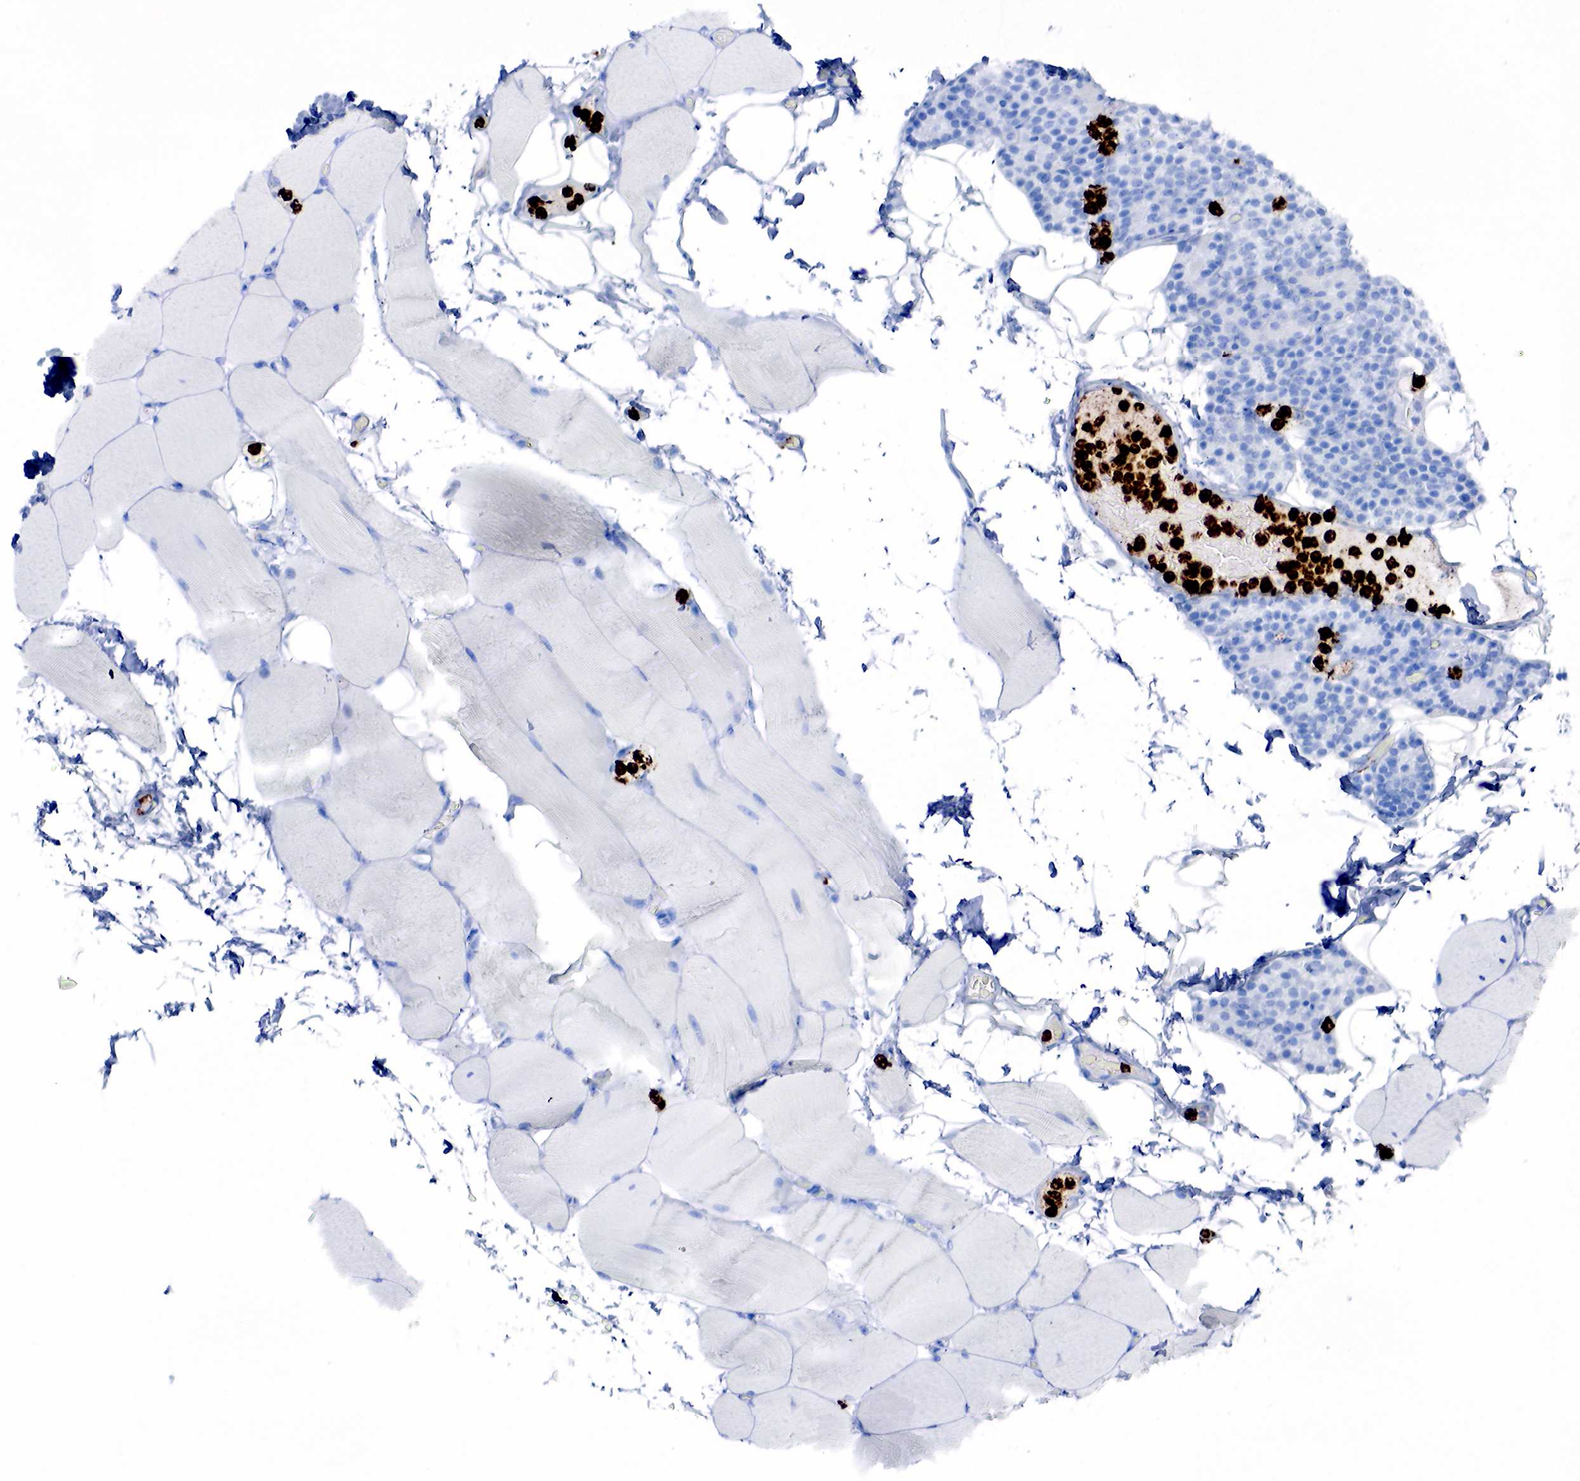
{"staining": {"intensity": "negative", "quantity": "none", "location": "none"}, "tissue": "skeletal muscle", "cell_type": "Myocytes", "image_type": "normal", "snomed": [{"axis": "morphology", "description": "Normal tissue, NOS"}, {"axis": "topography", "description": "Skeletal muscle"}, {"axis": "topography", "description": "Parathyroid gland"}], "caption": "IHC of benign human skeletal muscle reveals no expression in myocytes.", "gene": "FUT4", "patient": {"sex": "female", "age": 37}}